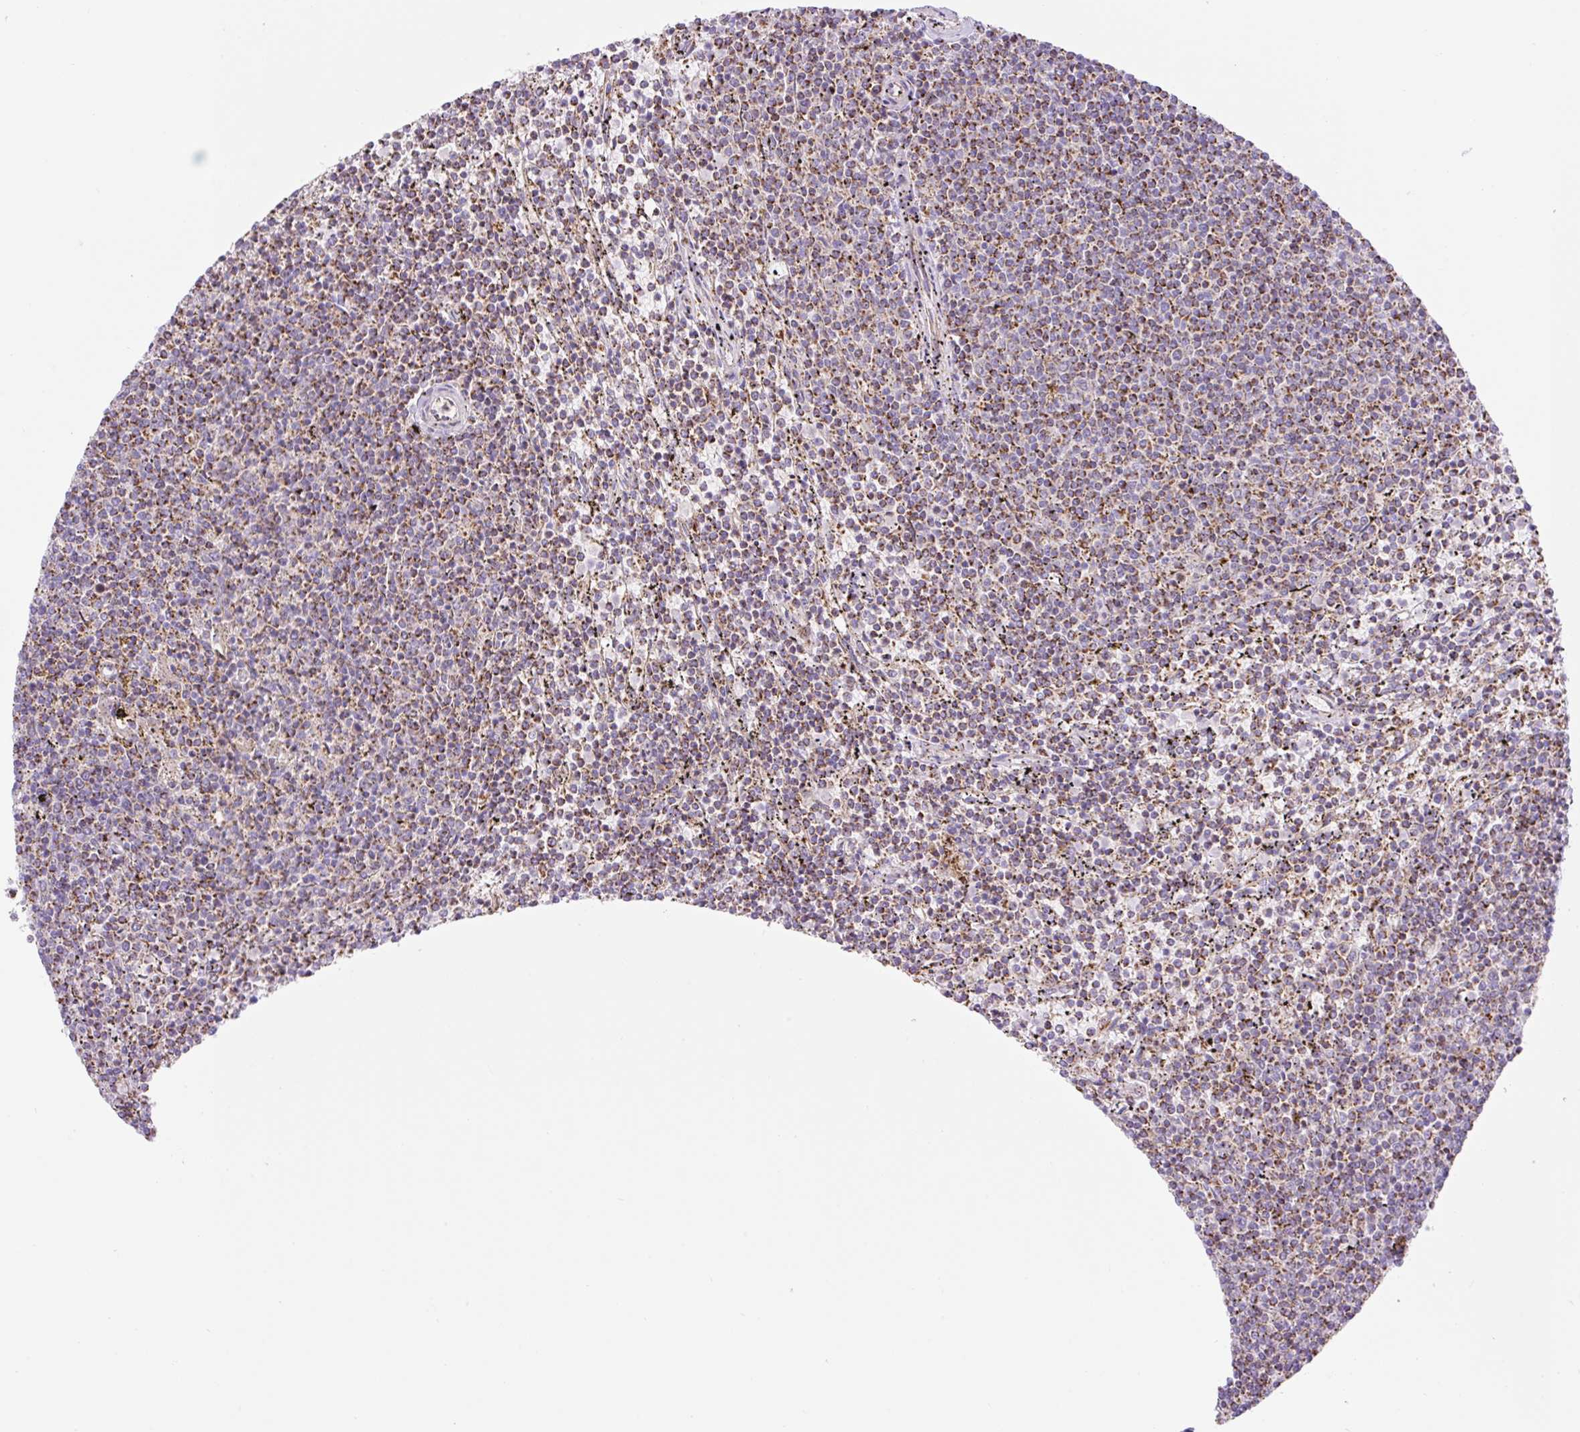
{"staining": {"intensity": "moderate", "quantity": "25%-75%", "location": "cytoplasmic/membranous"}, "tissue": "lymphoma", "cell_type": "Tumor cells", "image_type": "cancer", "snomed": [{"axis": "morphology", "description": "Malignant lymphoma, non-Hodgkin's type, Low grade"}, {"axis": "topography", "description": "Spleen"}], "caption": "Immunohistochemical staining of lymphoma demonstrates medium levels of moderate cytoplasmic/membranous protein positivity in approximately 25%-75% of tumor cells. The staining was performed using DAB, with brown indicating positive protein expression. Nuclei are stained blue with hematoxylin.", "gene": "ETNK2", "patient": {"sex": "female", "age": 50}}